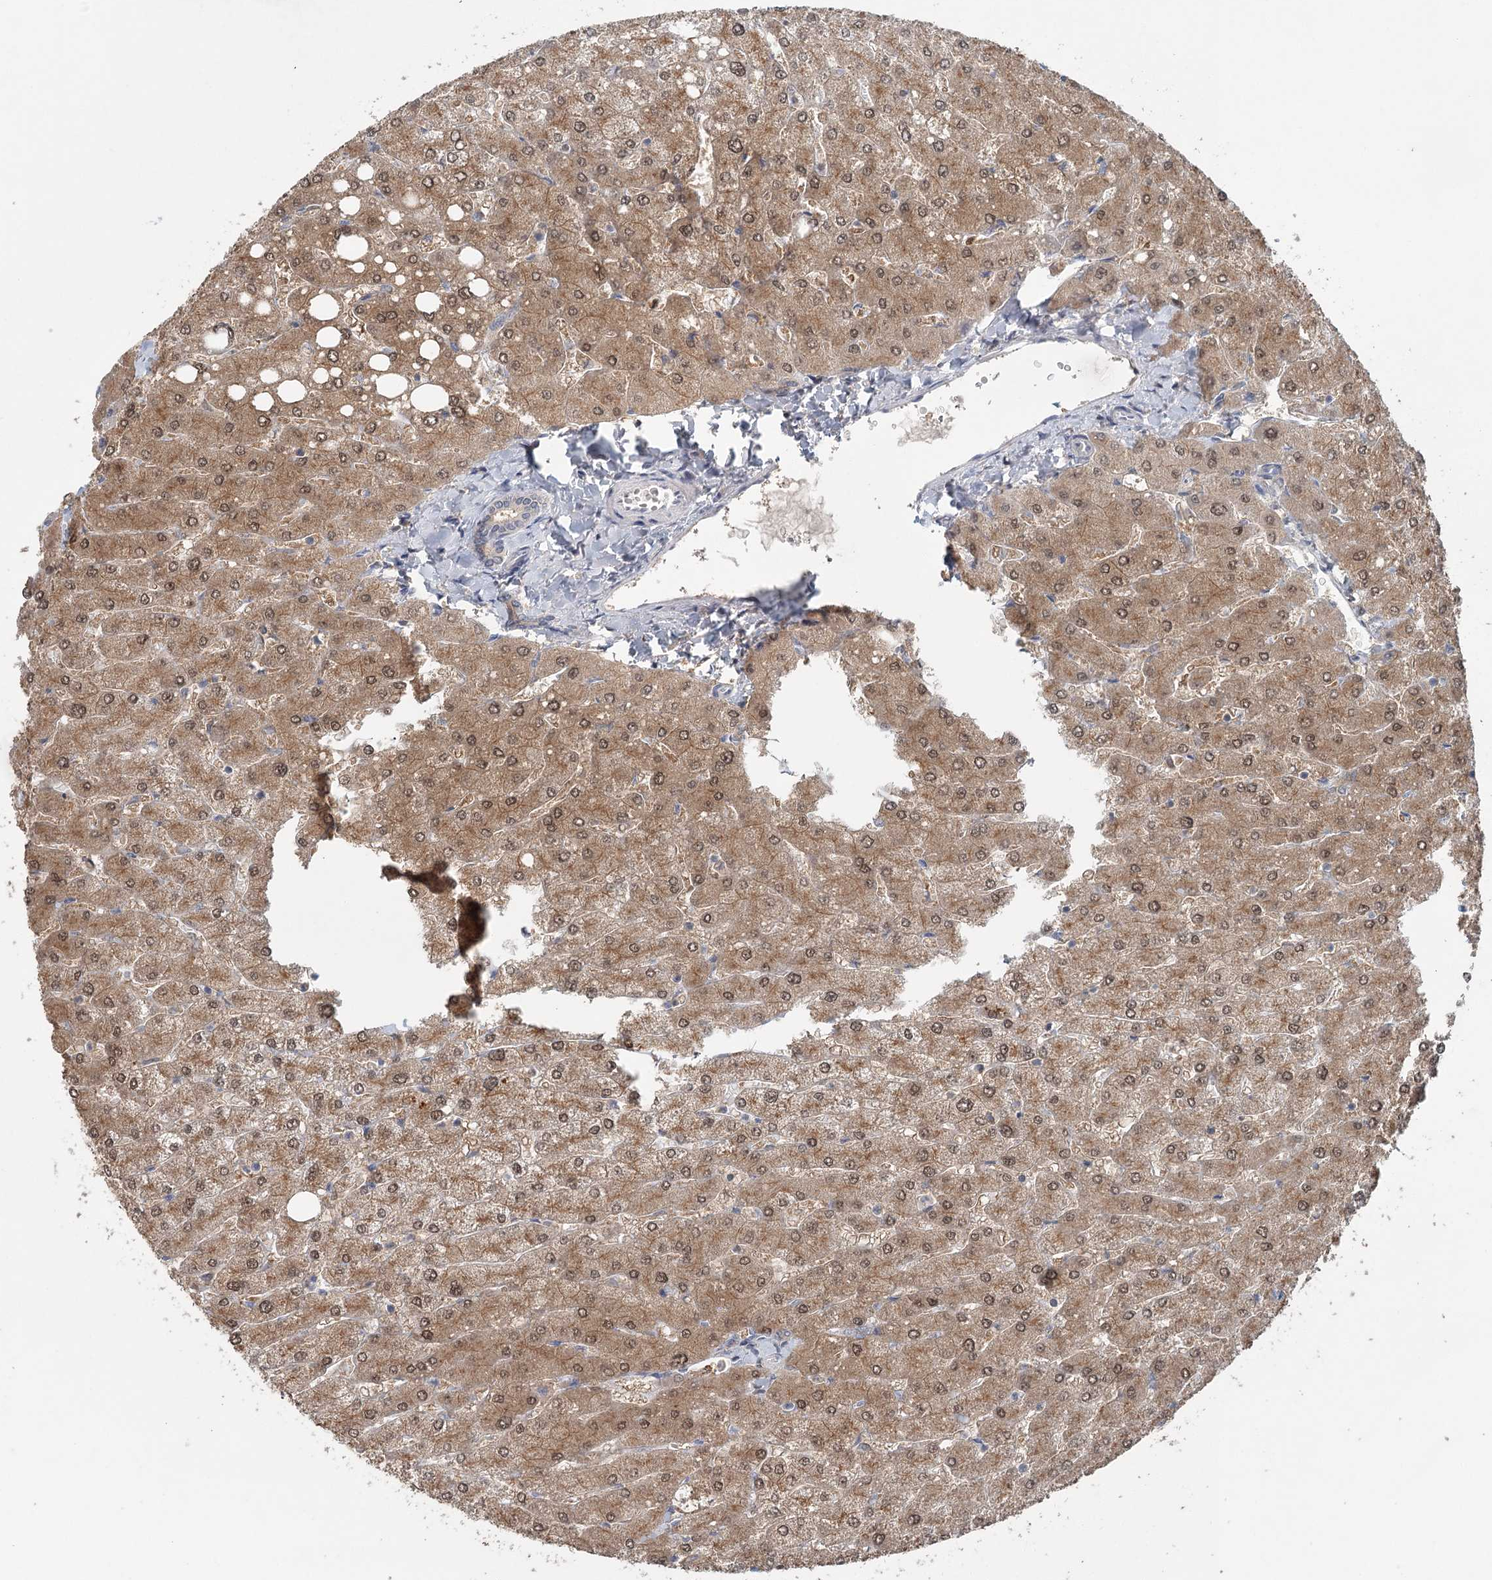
{"staining": {"intensity": "negative", "quantity": "none", "location": "none"}, "tissue": "liver", "cell_type": "Cholangiocytes", "image_type": "normal", "snomed": [{"axis": "morphology", "description": "Normal tissue, NOS"}, {"axis": "topography", "description": "Liver"}], "caption": "High power microscopy micrograph of an immunohistochemistry histopathology image of unremarkable liver, revealing no significant positivity in cholangiocytes. Nuclei are stained in blue.", "gene": "ADK", "patient": {"sex": "male", "age": 55}}